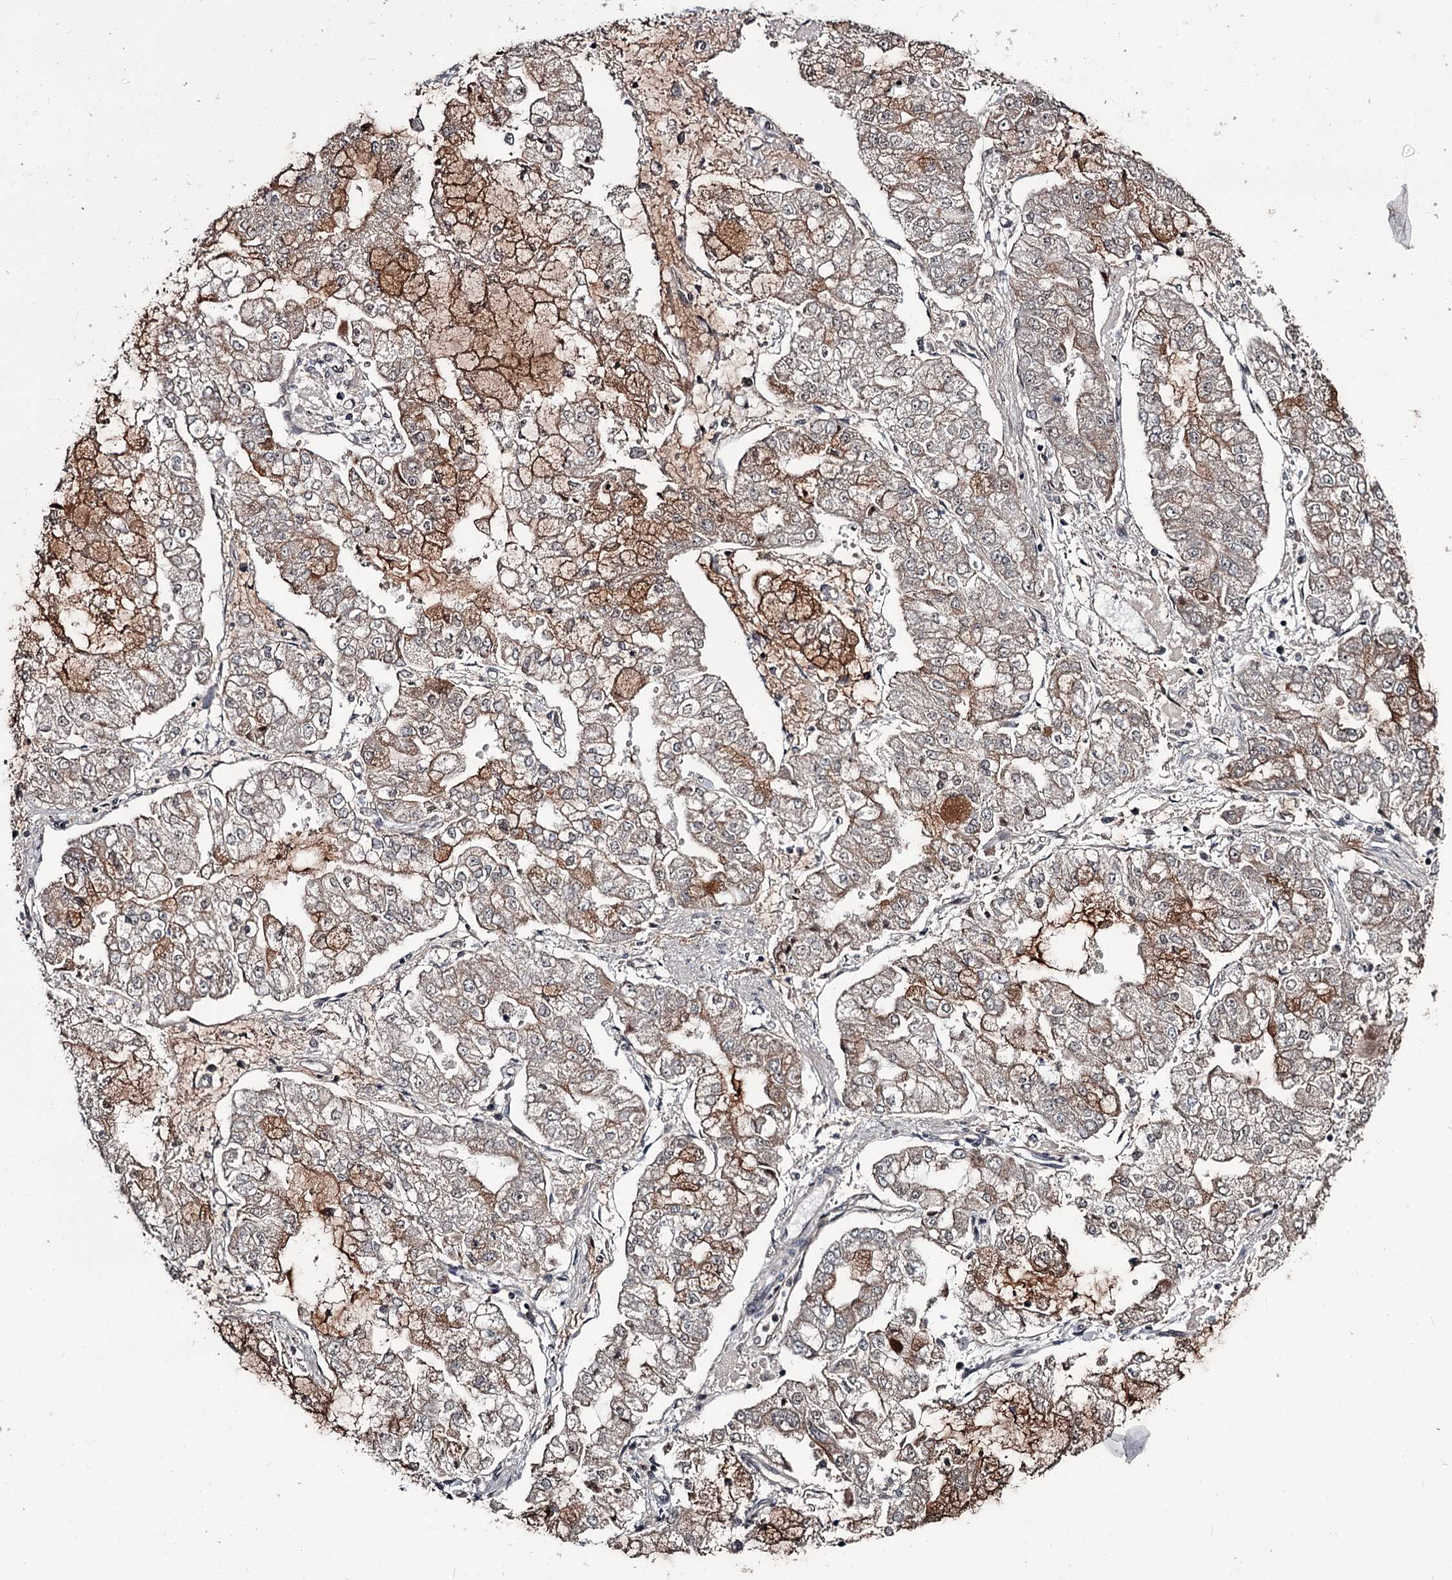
{"staining": {"intensity": "moderate", "quantity": "<25%", "location": "cytoplasmic/membranous"}, "tissue": "stomach cancer", "cell_type": "Tumor cells", "image_type": "cancer", "snomed": [{"axis": "morphology", "description": "Adenocarcinoma, NOS"}, {"axis": "topography", "description": "Stomach"}], "caption": "Adenocarcinoma (stomach) stained with a brown dye reveals moderate cytoplasmic/membranous positive staining in about <25% of tumor cells.", "gene": "CDC42EP2", "patient": {"sex": "male", "age": 76}}